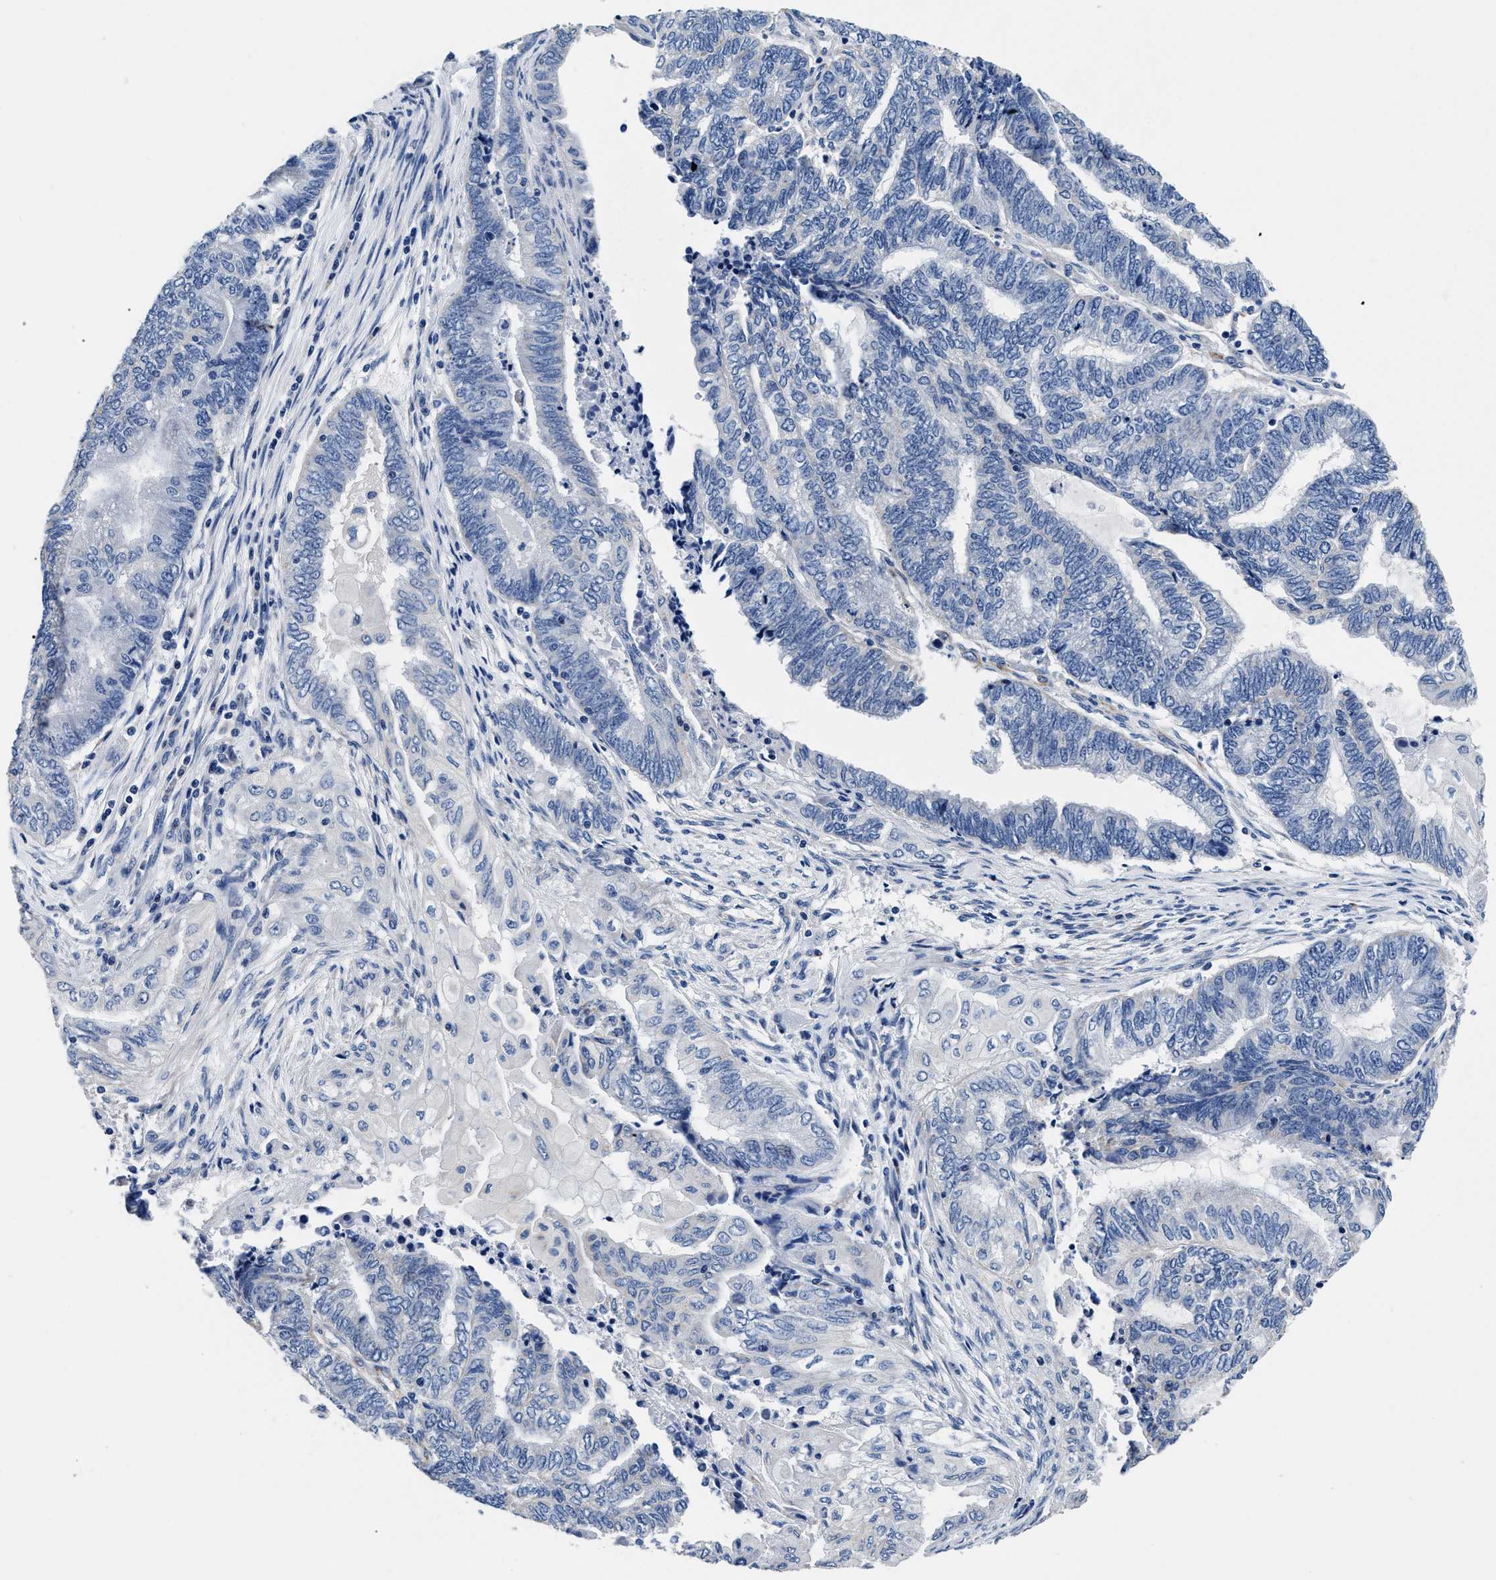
{"staining": {"intensity": "negative", "quantity": "none", "location": "none"}, "tissue": "endometrial cancer", "cell_type": "Tumor cells", "image_type": "cancer", "snomed": [{"axis": "morphology", "description": "Adenocarcinoma, NOS"}, {"axis": "topography", "description": "Uterus"}, {"axis": "topography", "description": "Endometrium"}], "caption": "Tumor cells show no significant positivity in endometrial cancer.", "gene": "SLC35F1", "patient": {"sex": "female", "age": 70}}